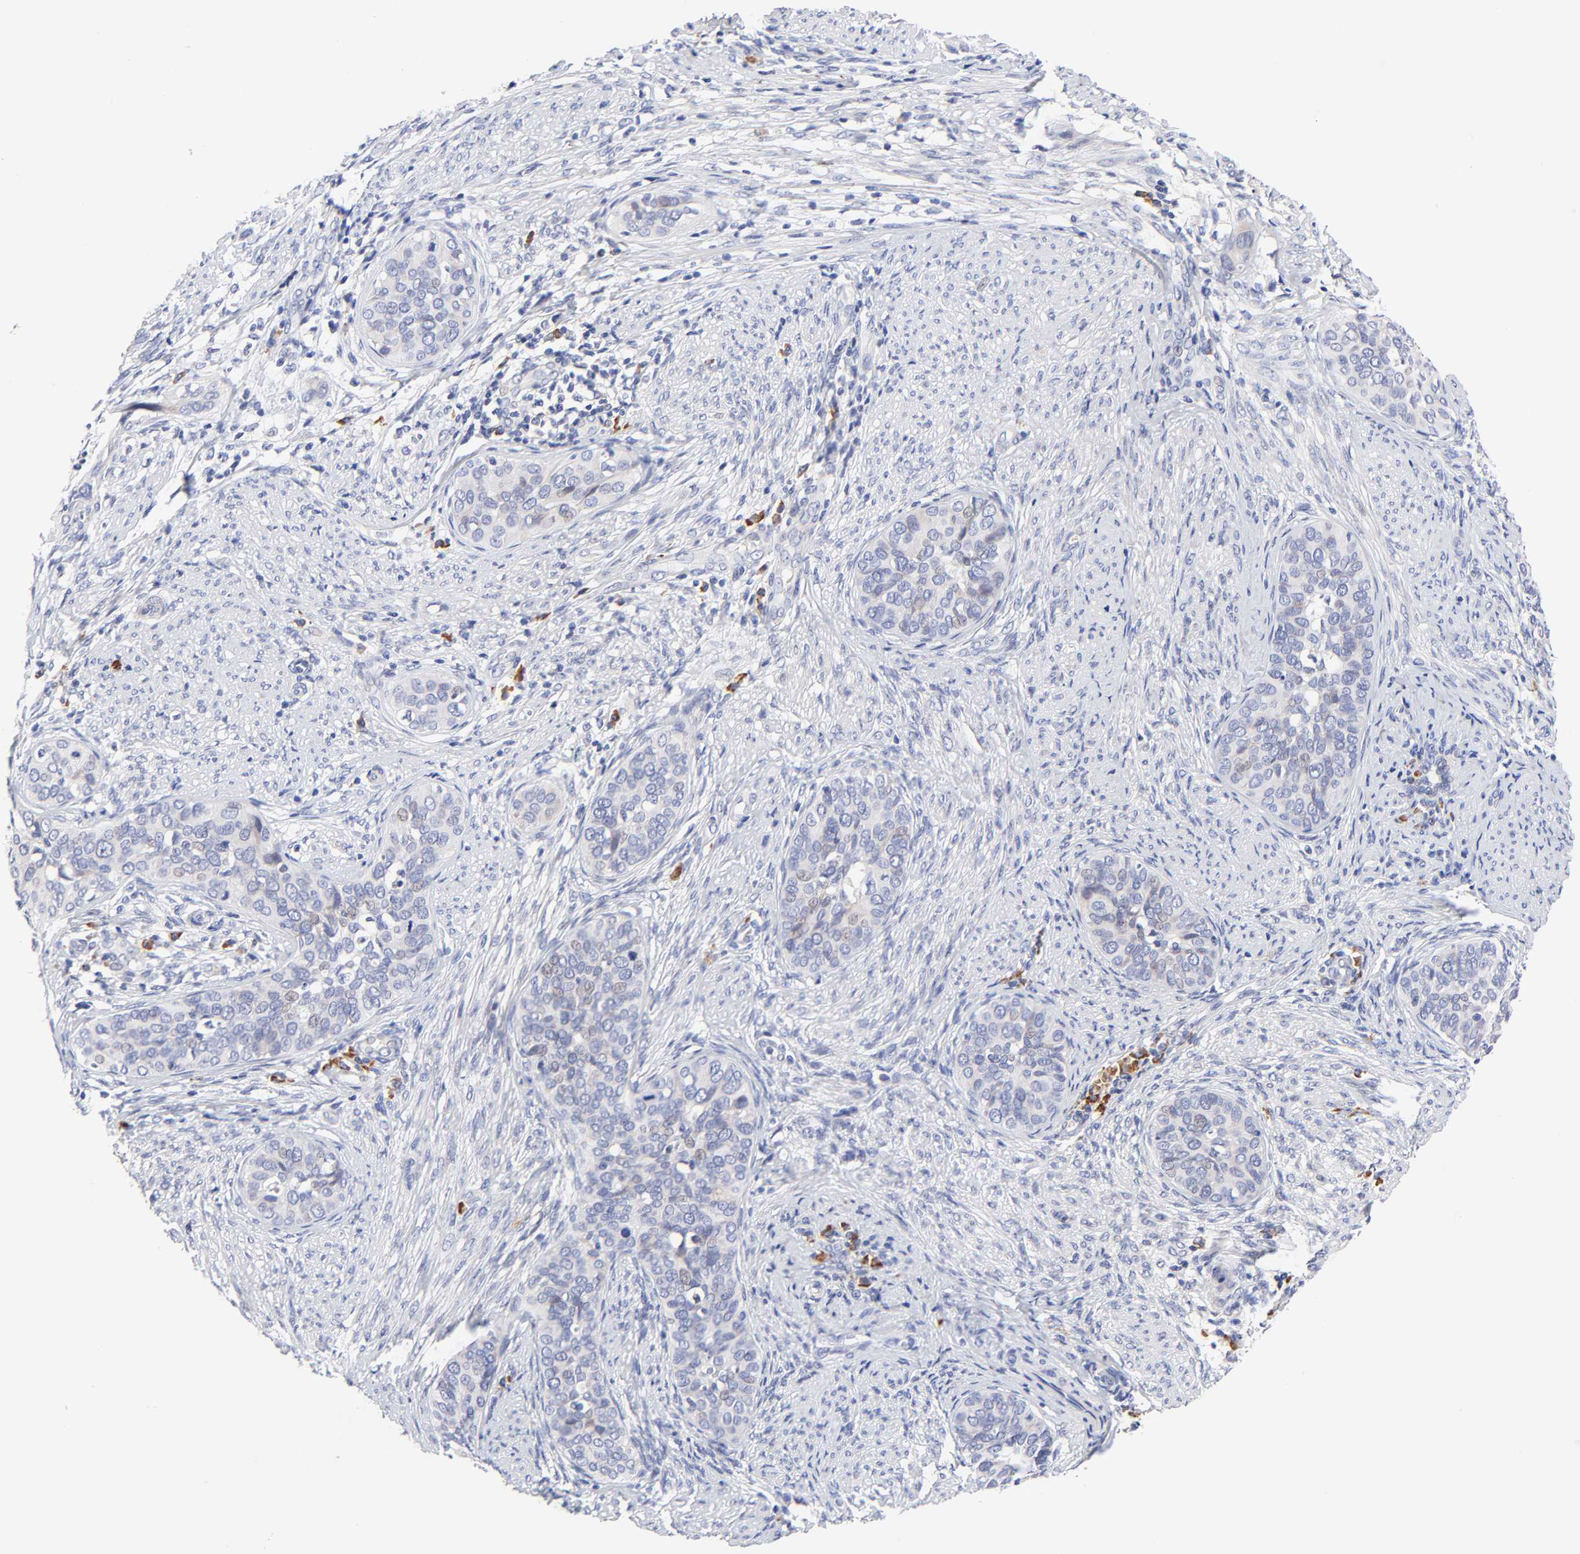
{"staining": {"intensity": "negative", "quantity": "none", "location": "none"}, "tissue": "cervical cancer", "cell_type": "Tumor cells", "image_type": "cancer", "snomed": [{"axis": "morphology", "description": "Squamous cell carcinoma, NOS"}, {"axis": "topography", "description": "Cervix"}], "caption": "Protein analysis of cervical cancer exhibits no significant expression in tumor cells.", "gene": "AFF2", "patient": {"sex": "female", "age": 31}}